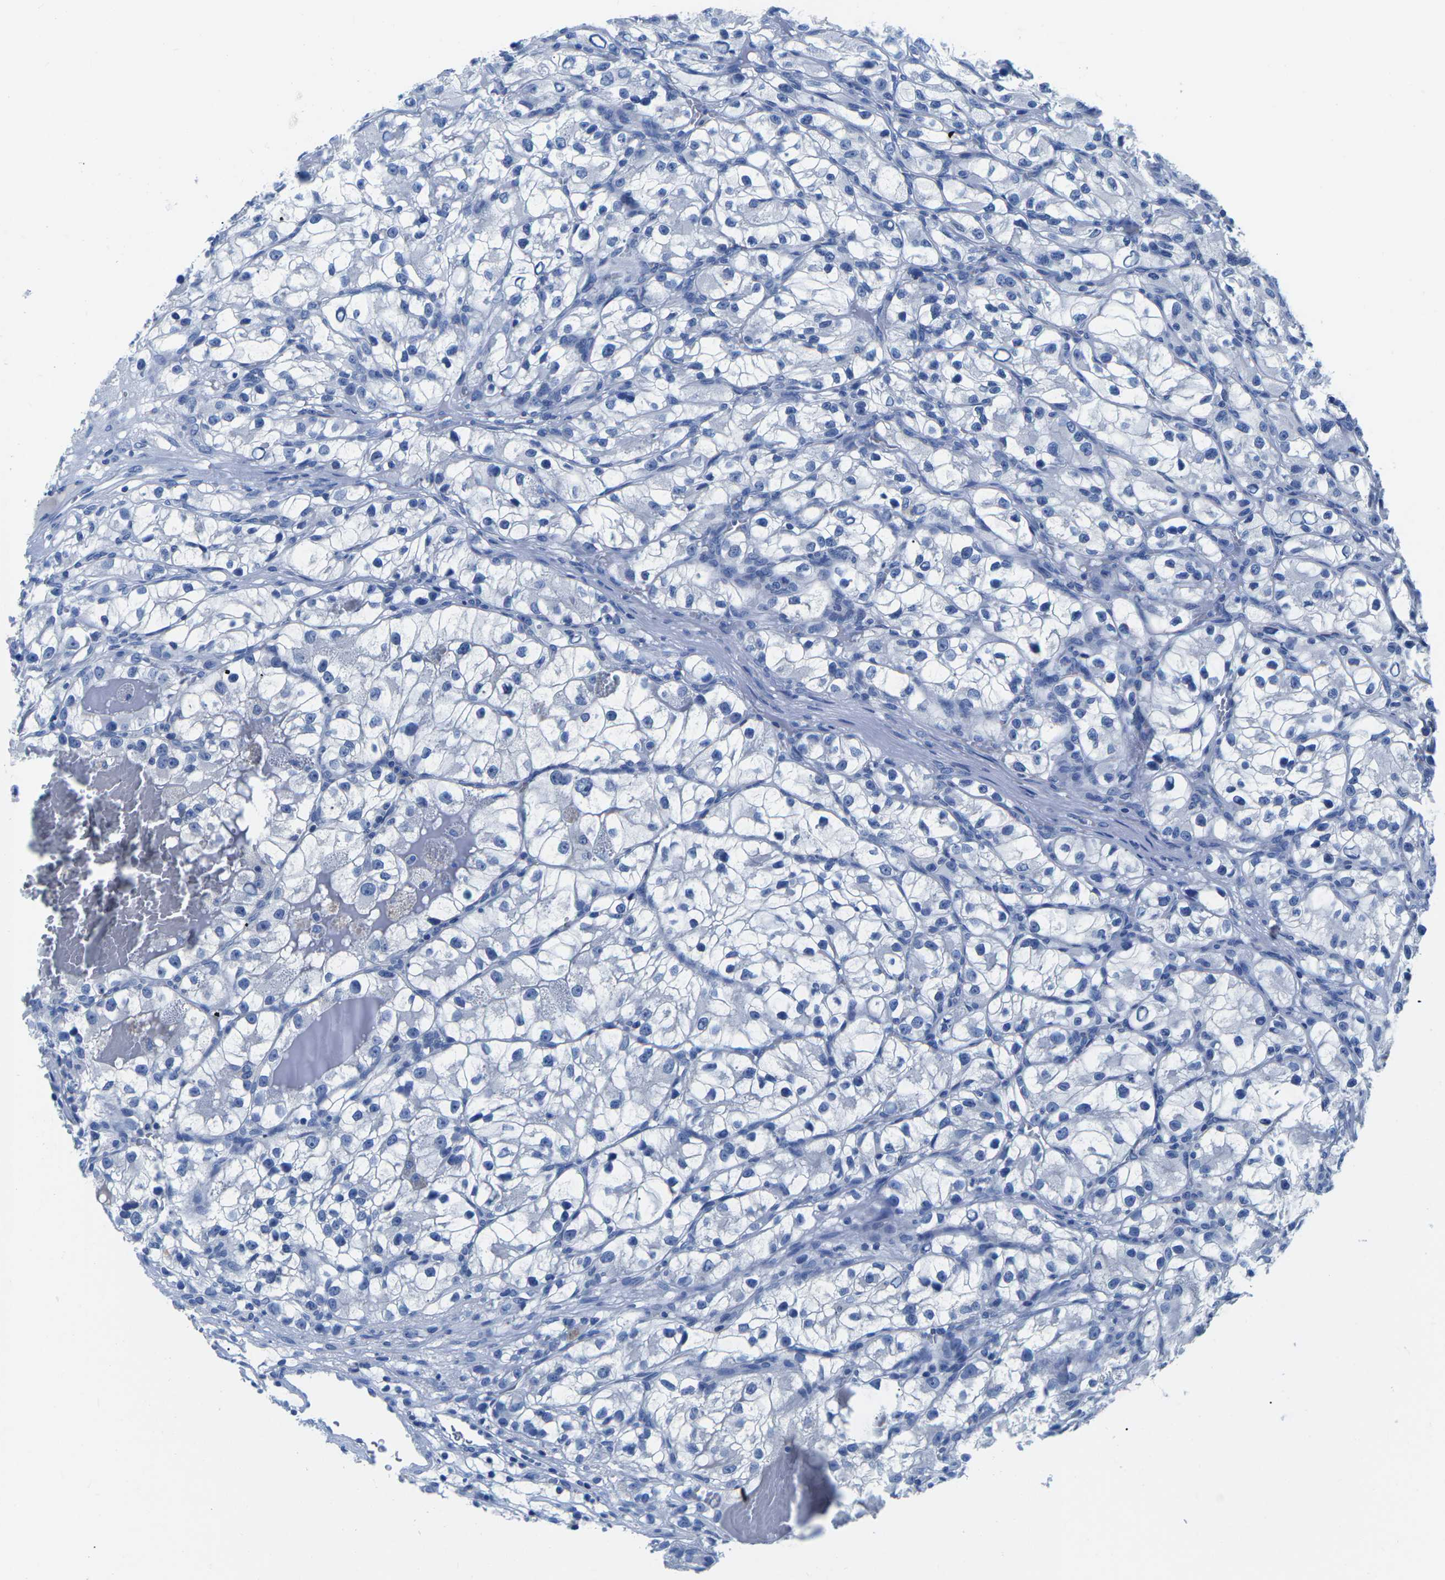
{"staining": {"intensity": "negative", "quantity": "none", "location": "none"}, "tissue": "renal cancer", "cell_type": "Tumor cells", "image_type": "cancer", "snomed": [{"axis": "morphology", "description": "Adenocarcinoma, NOS"}, {"axis": "topography", "description": "Kidney"}], "caption": "A photomicrograph of human renal cancer is negative for staining in tumor cells.", "gene": "CYP1A2", "patient": {"sex": "female", "age": 57}}